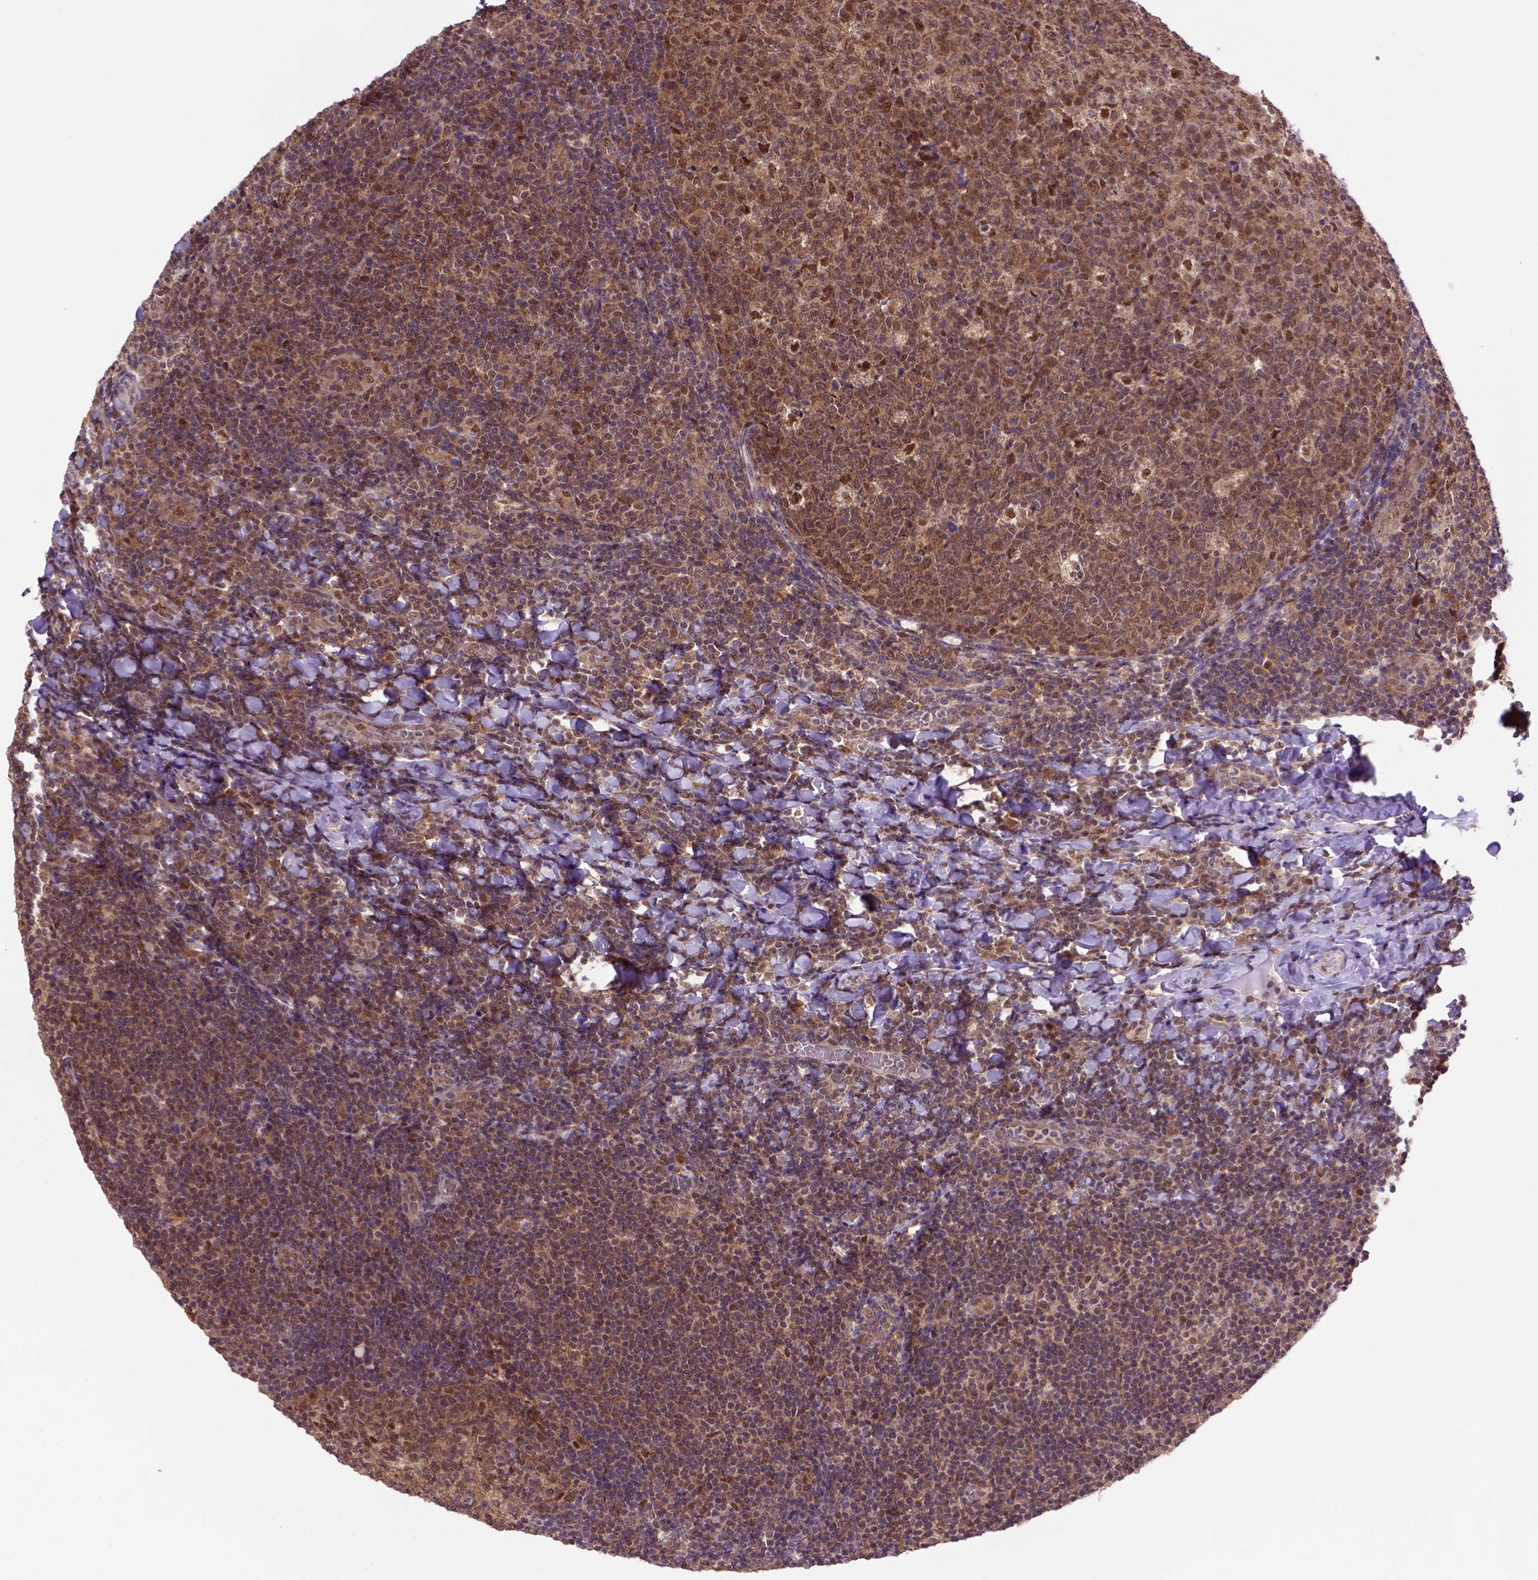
{"staining": {"intensity": "strong", "quantity": ">75%", "location": "cytoplasmic/membranous,nuclear"}, "tissue": "tonsil", "cell_type": "Germinal center cells", "image_type": "normal", "snomed": [{"axis": "morphology", "description": "Normal tissue, NOS"}, {"axis": "topography", "description": "Tonsil"}], "caption": "Immunohistochemistry of benign human tonsil displays high levels of strong cytoplasmic/membranous,nuclear staining in approximately >75% of germinal center cells.", "gene": "PSMC2", "patient": {"sex": "male", "age": 17}}